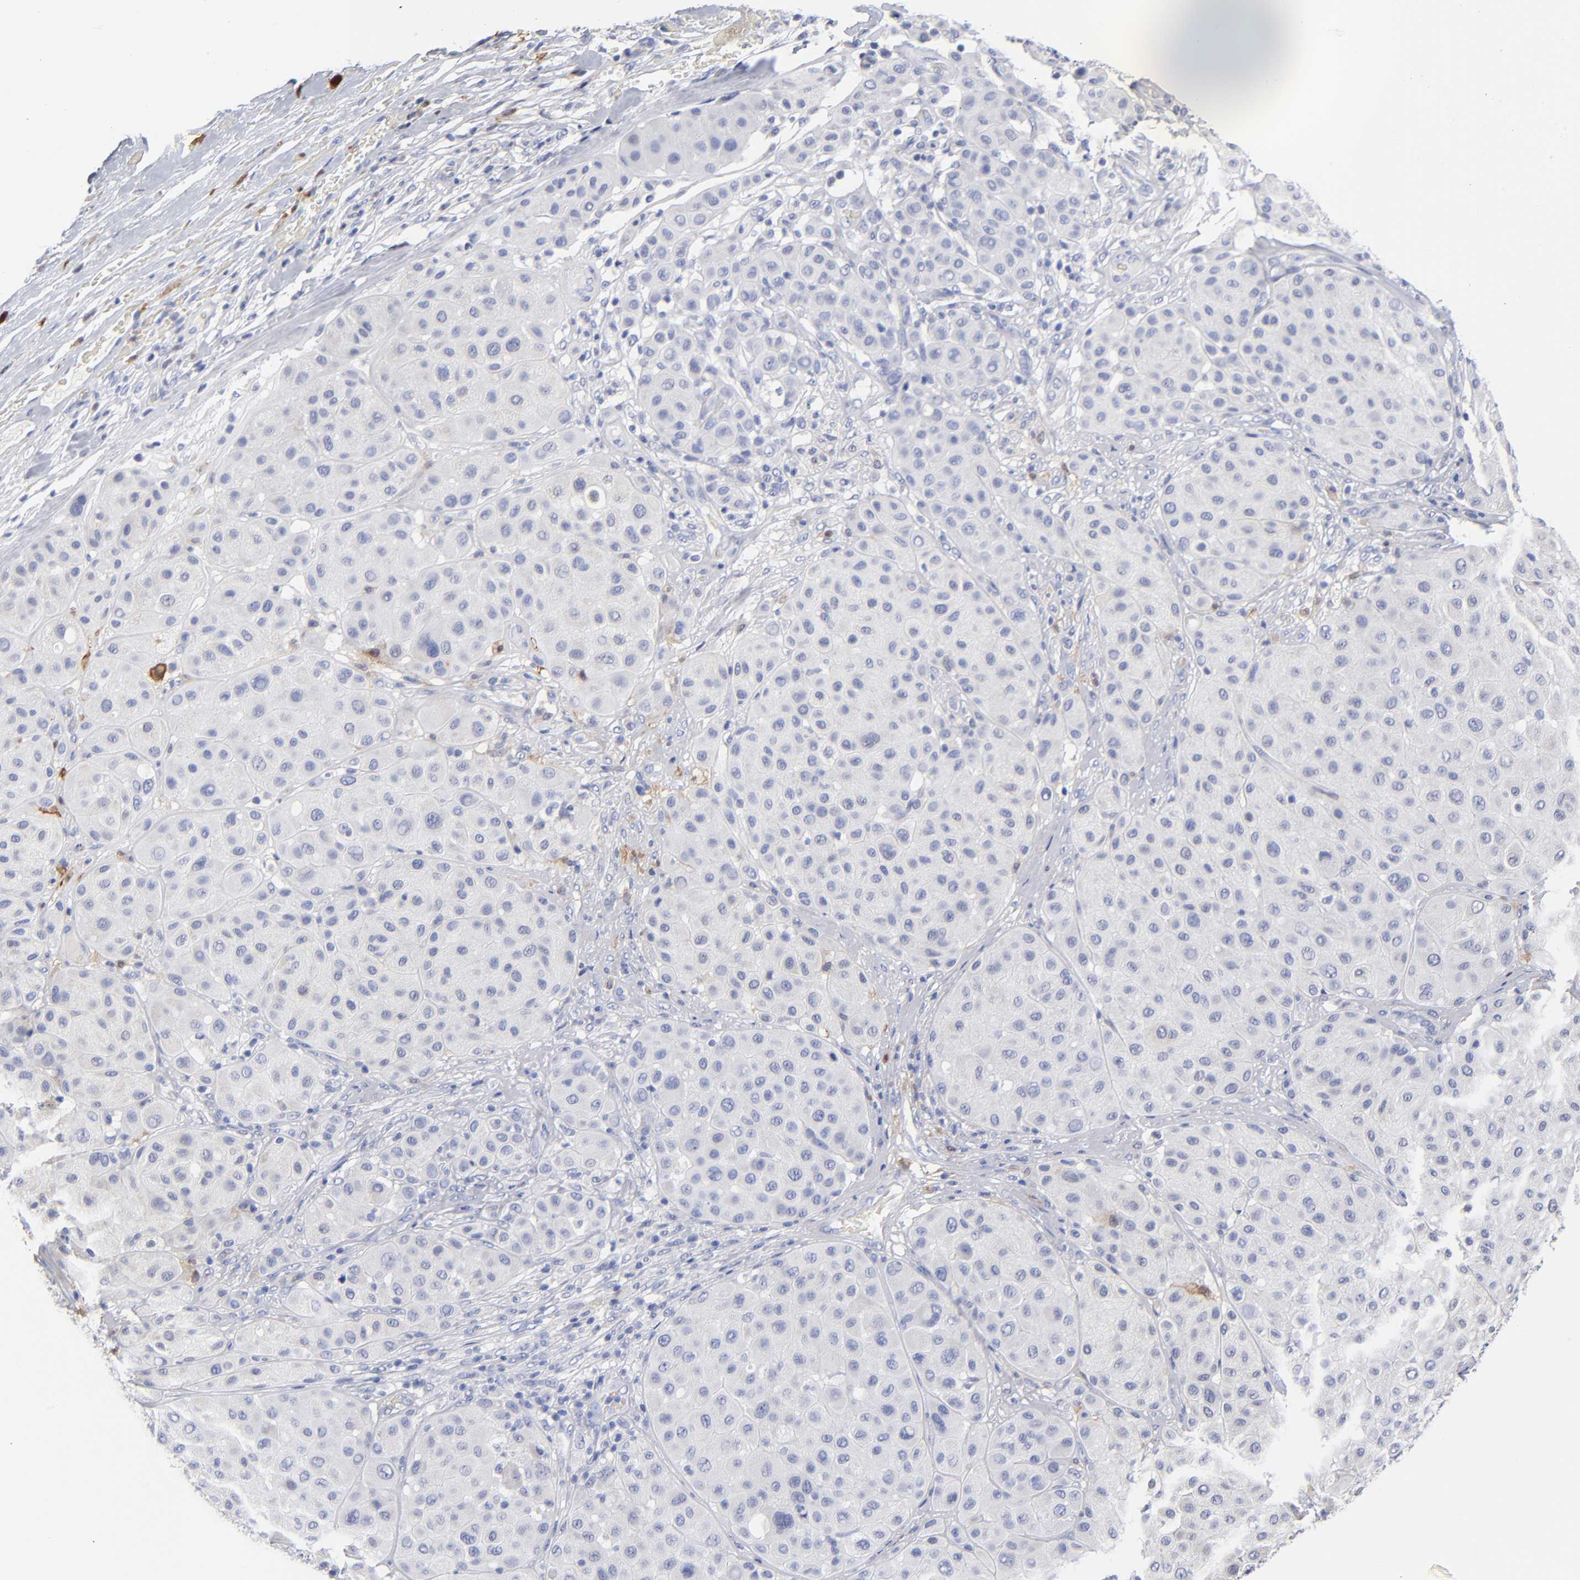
{"staining": {"intensity": "negative", "quantity": "none", "location": "none"}, "tissue": "melanoma", "cell_type": "Tumor cells", "image_type": "cancer", "snomed": [{"axis": "morphology", "description": "Normal tissue, NOS"}, {"axis": "morphology", "description": "Malignant melanoma, Metastatic site"}, {"axis": "topography", "description": "Skin"}], "caption": "A photomicrograph of human melanoma is negative for staining in tumor cells.", "gene": "PTP4A1", "patient": {"sex": "male", "age": 41}}